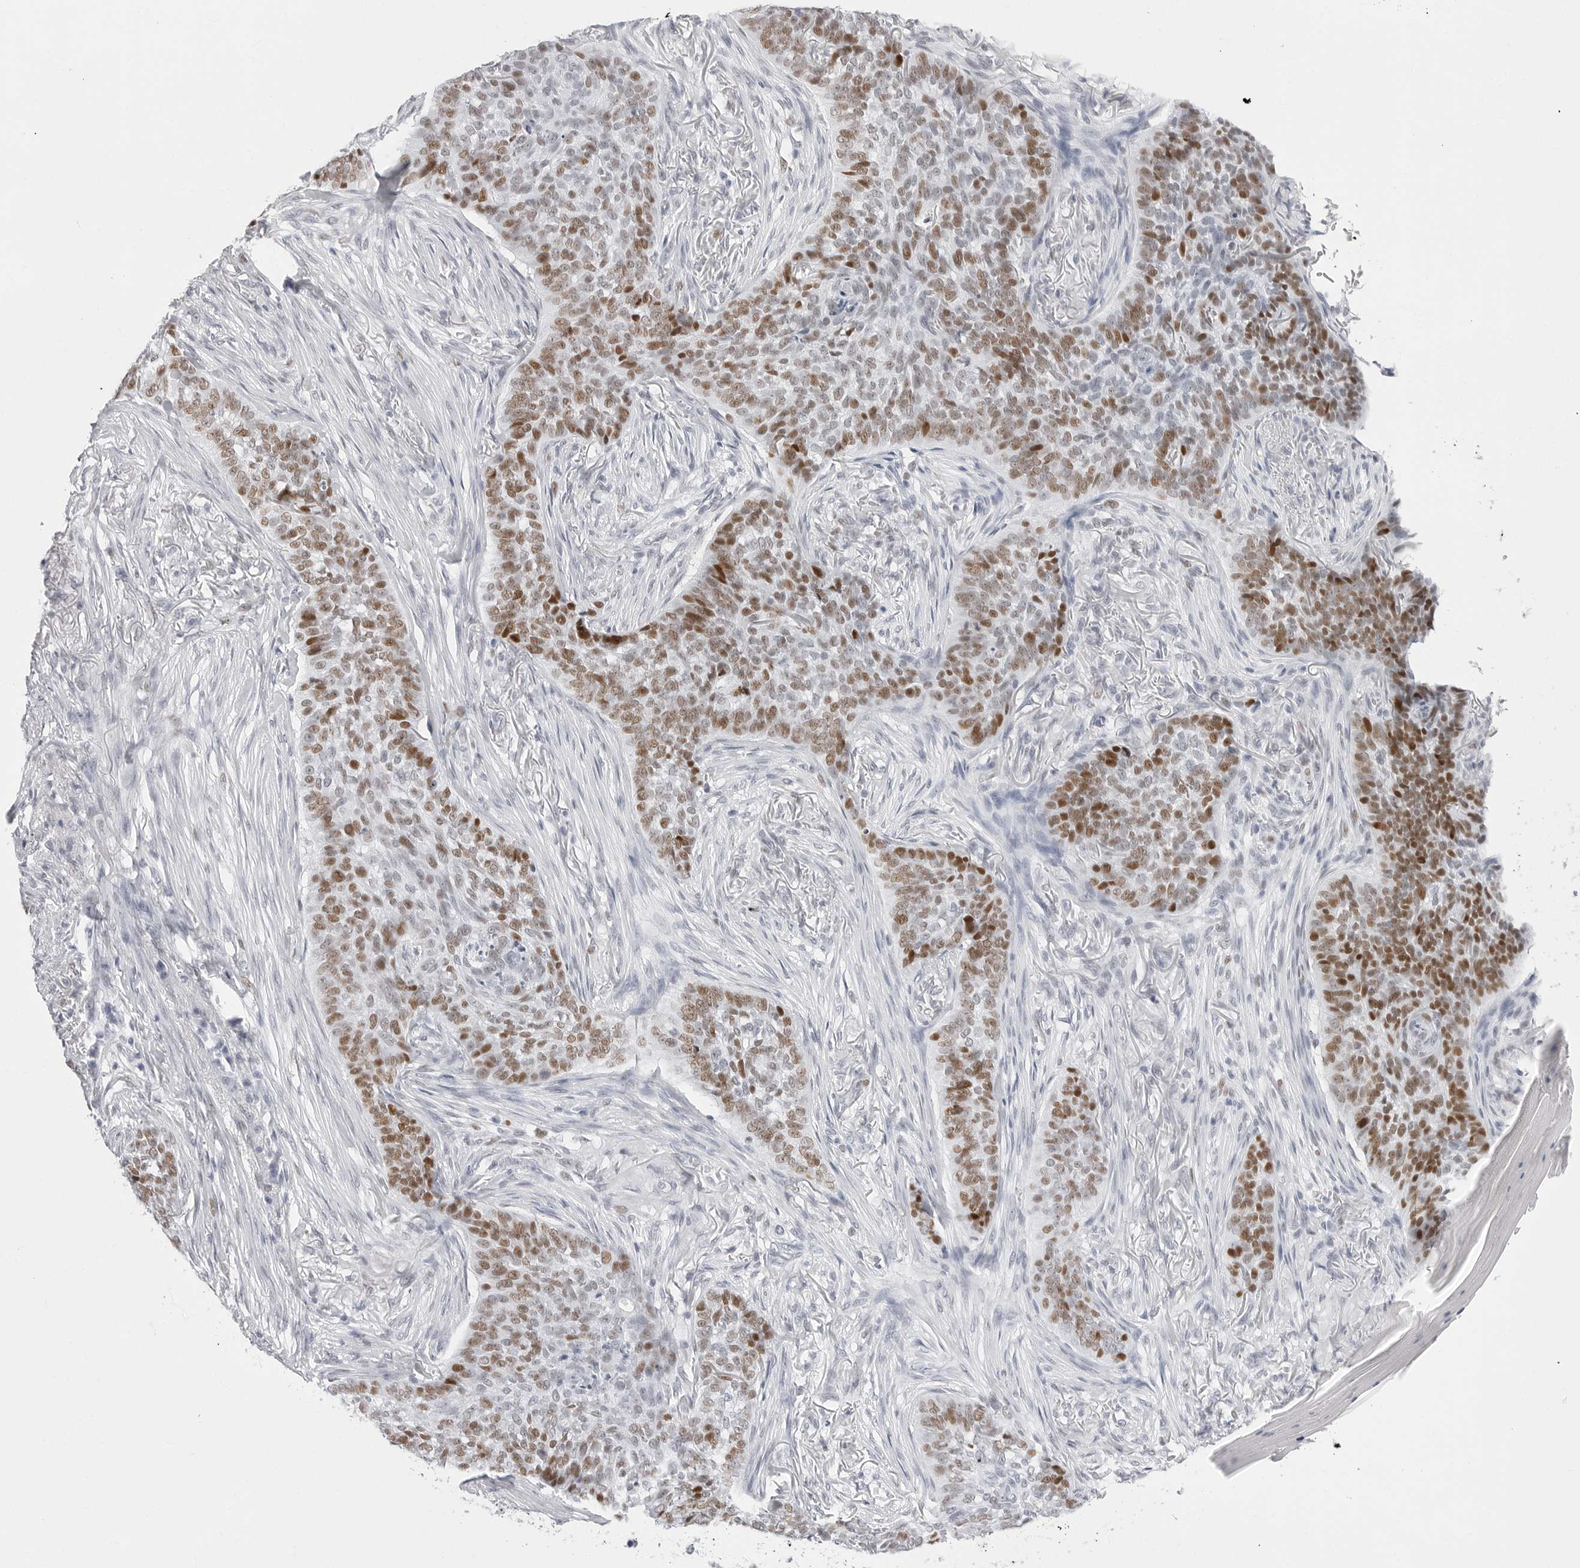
{"staining": {"intensity": "moderate", "quantity": ">75%", "location": "nuclear"}, "tissue": "skin cancer", "cell_type": "Tumor cells", "image_type": "cancer", "snomed": [{"axis": "morphology", "description": "Basal cell carcinoma"}, {"axis": "topography", "description": "Skin"}], "caption": "IHC (DAB (3,3'-diaminobenzidine)) staining of human skin cancer (basal cell carcinoma) exhibits moderate nuclear protein positivity in about >75% of tumor cells.", "gene": "NASP", "patient": {"sex": "male", "age": 85}}